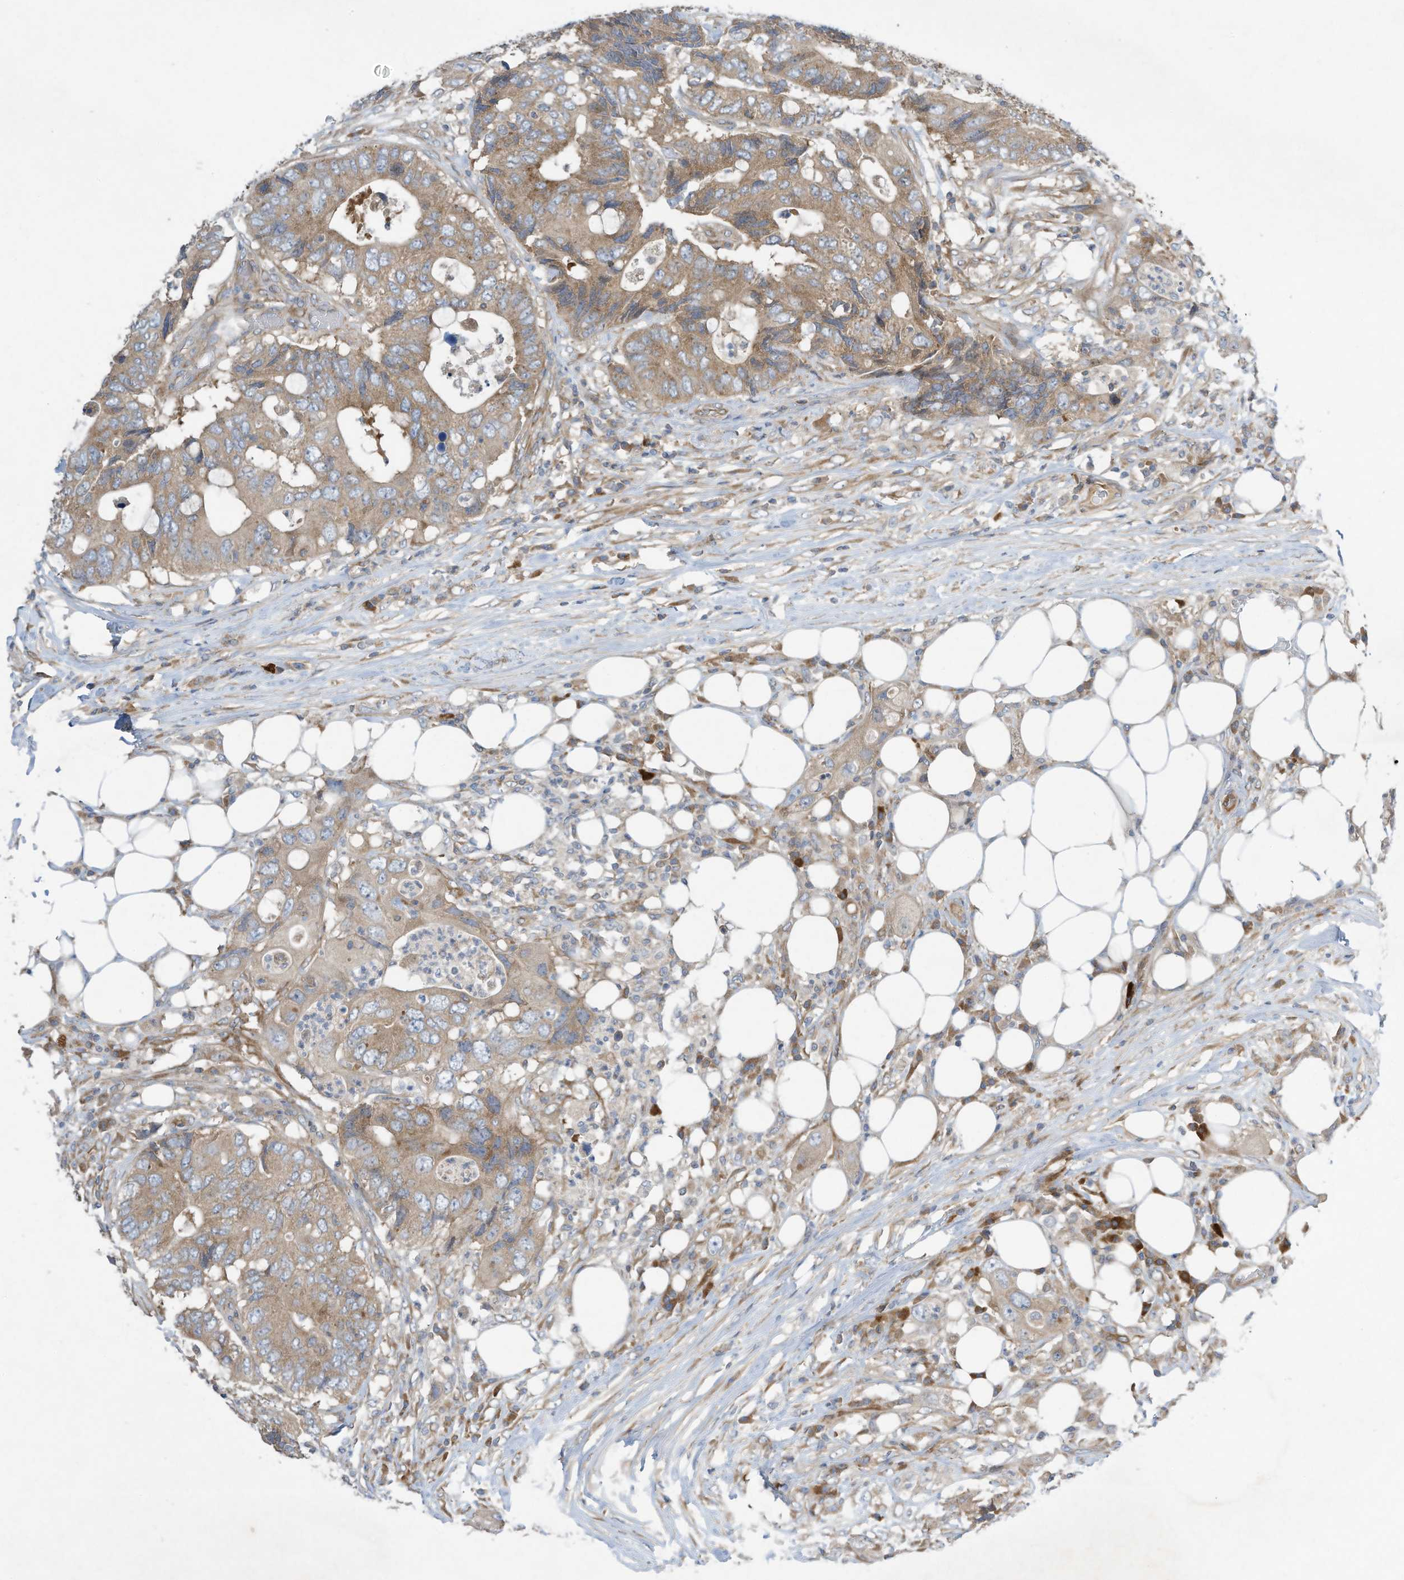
{"staining": {"intensity": "weak", "quantity": ">75%", "location": "cytoplasmic/membranous"}, "tissue": "colorectal cancer", "cell_type": "Tumor cells", "image_type": "cancer", "snomed": [{"axis": "morphology", "description": "Adenocarcinoma, NOS"}, {"axis": "topography", "description": "Colon"}], "caption": "Weak cytoplasmic/membranous staining for a protein is identified in approximately >75% of tumor cells of colorectal adenocarcinoma using IHC.", "gene": "SYNJ2", "patient": {"sex": "male", "age": 71}}